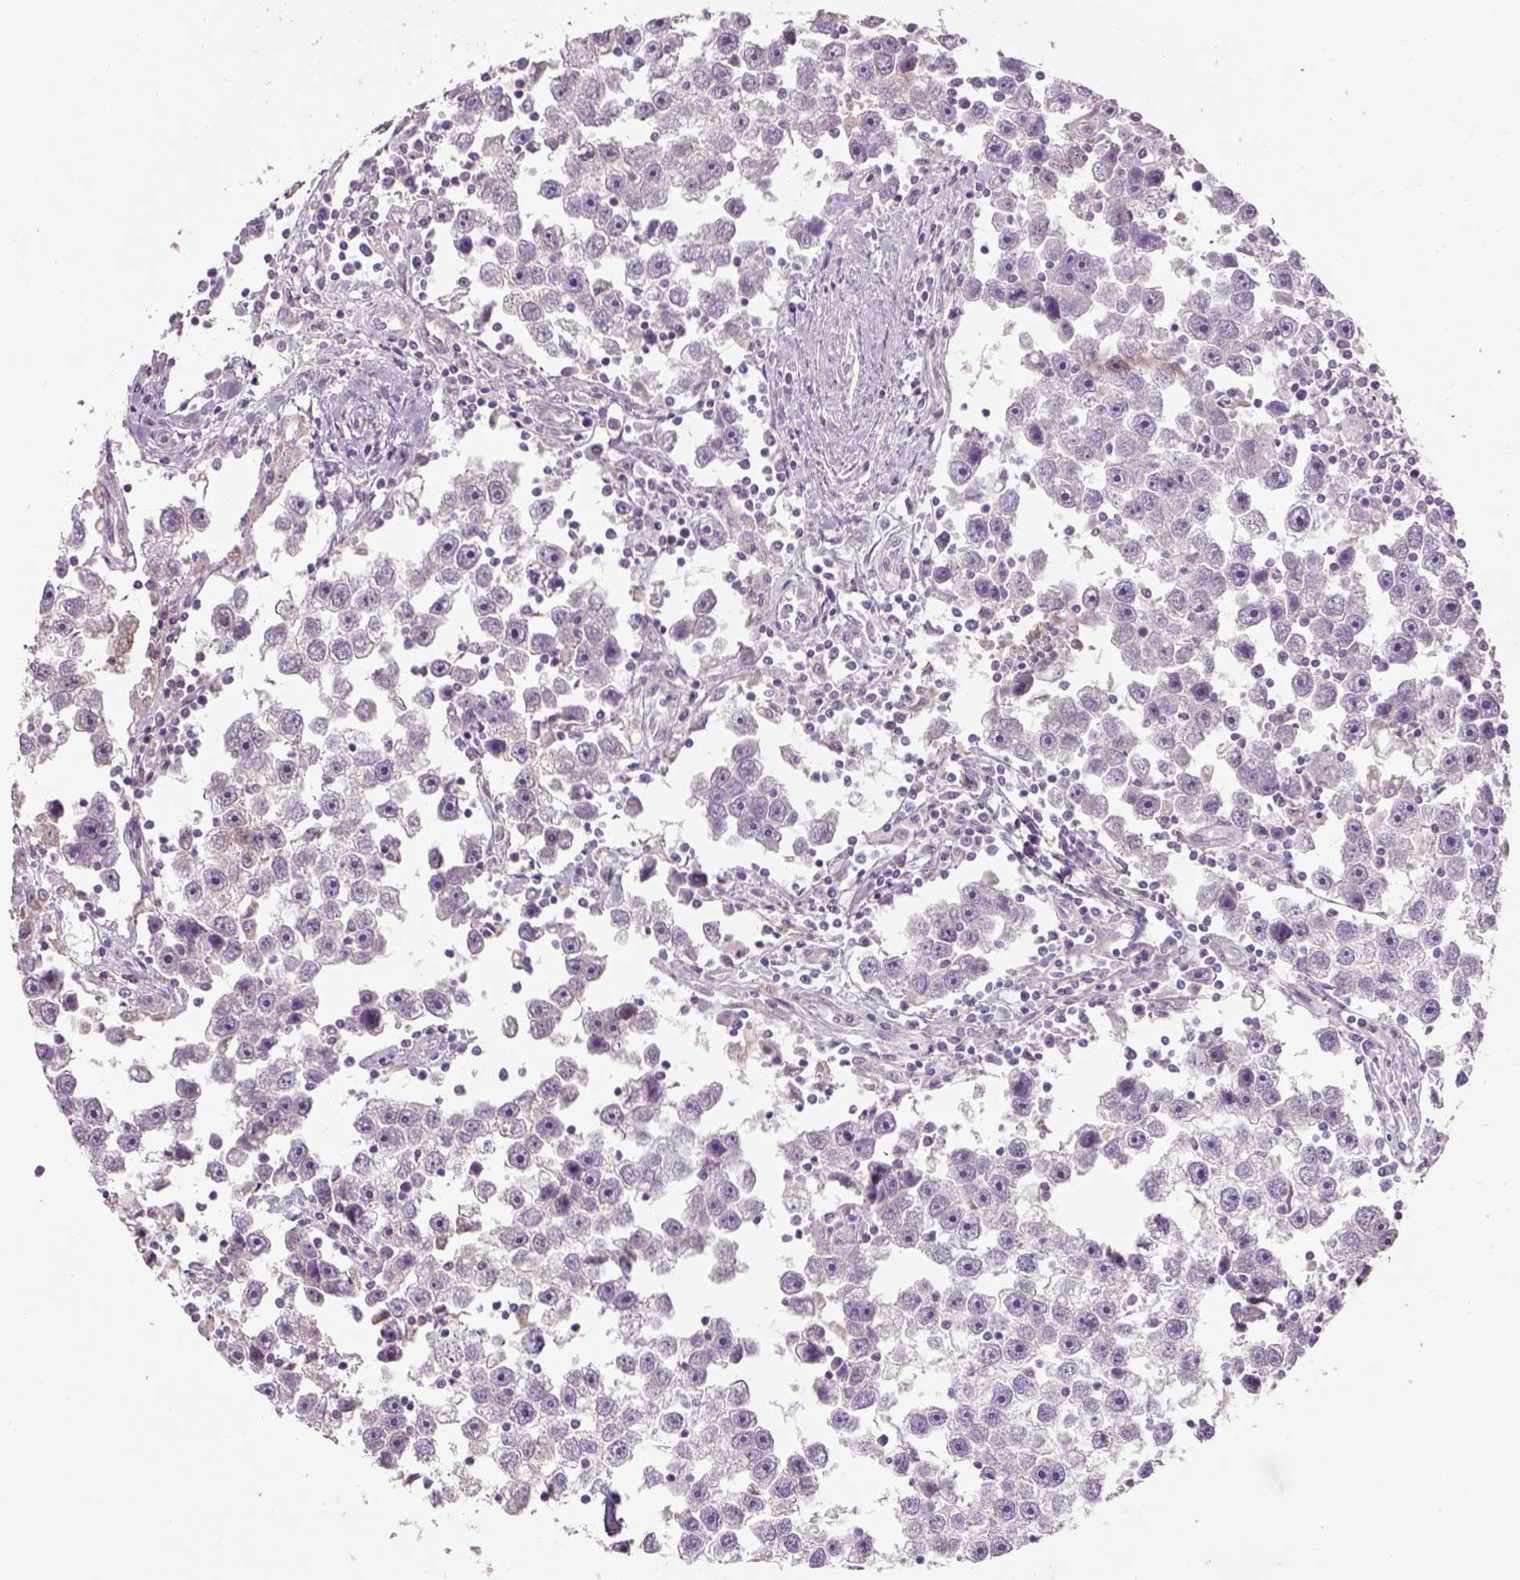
{"staining": {"intensity": "negative", "quantity": "none", "location": "none"}, "tissue": "testis cancer", "cell_type": "Tumor cells", "image_type": "cancer", "snomed": [{"axis": "morphology", "description": "Seminoma, NOS"}, {"axis": "topography", "description": "Testis"}], "caption": "Tumor cells are negative for protein expression in human testis cancer (seminoma).", "gene": "IFT52", "patient": {"sex": "male", "age": 30}}